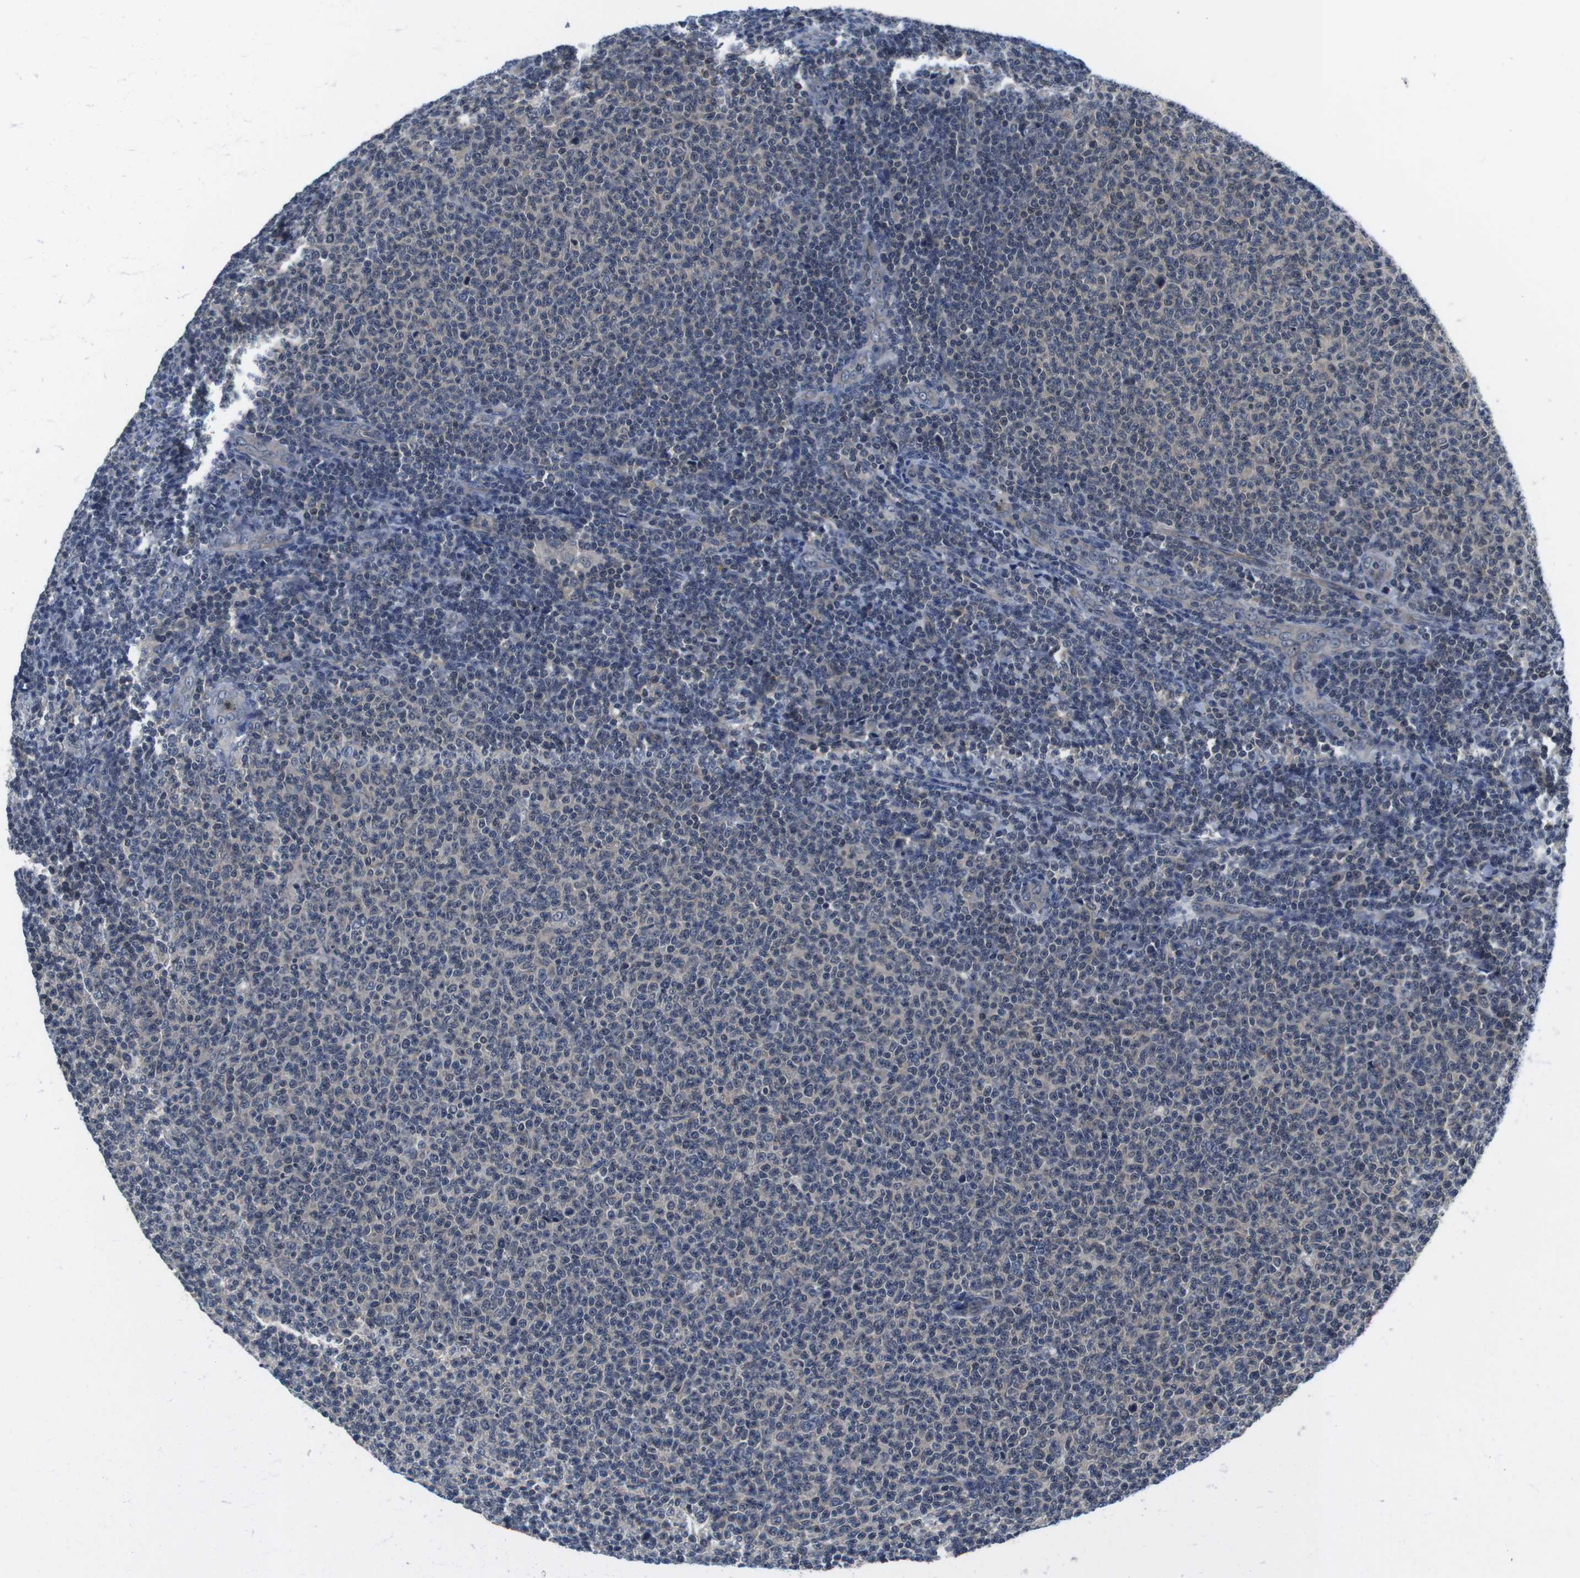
{"staining": {"intensity": "negative", "quantity": "none", "location": "none"}, "tissue": "lymphoma", "cell_type": "Tumor cells", "image_type": "cancer", "snomed": [{"axis": "morphology", "description": "Malignant lymphoma, non-Hodgkin's type, Low grade"}, {"axis": "topography", "description": "Lymph node"}], "caption": "Tumor cells are negative for brown protein staining in low-grade malignant lymphoma, non-Hodgkin's type.", "gene": "FADD", "patient": {"sex": "male", "age": 66}}